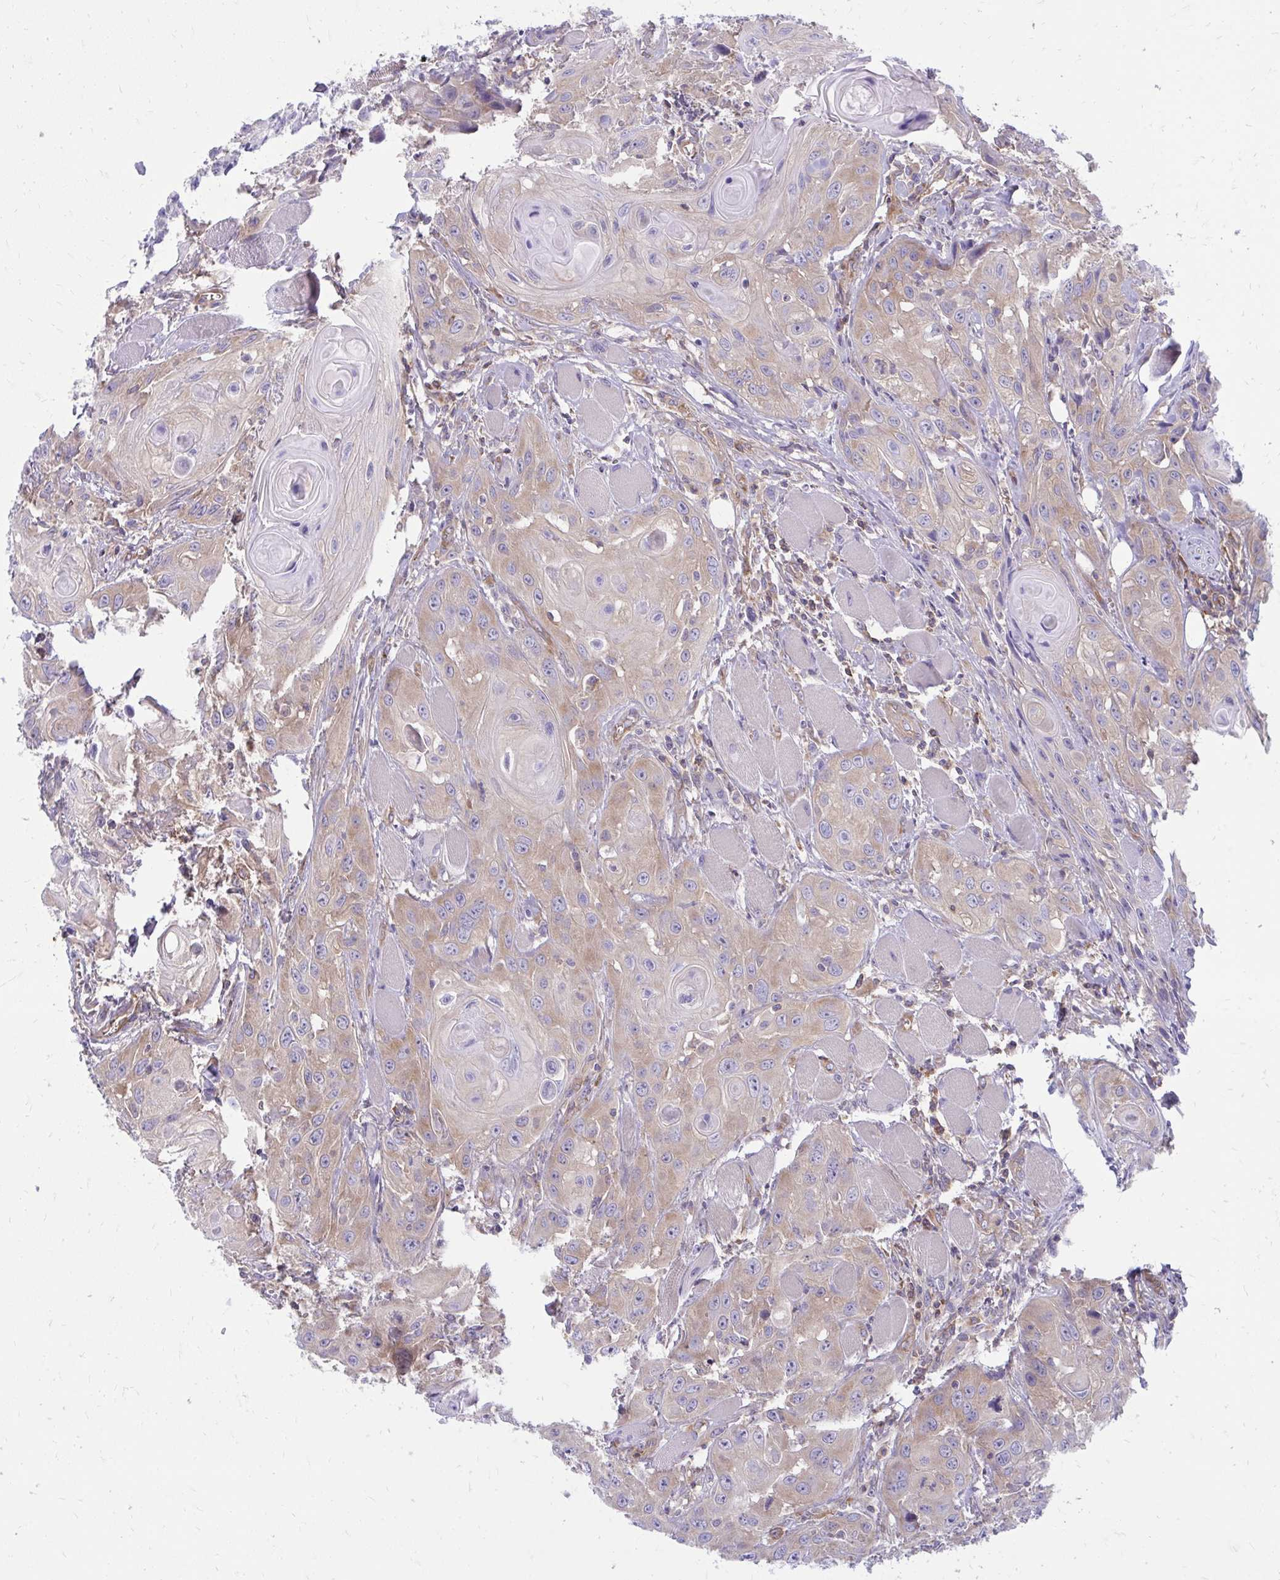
{"staining": {"intensity": "moderate", "quantity": "25%-75%", "location": "cytoplasmic/membranous"}, "tissue": "head and neck cancer", "cell_type": "Tumor cells", "image_type": "cancer", "snomed": [{"axis": "morphology", "description": "Squamous cell carcinoma, NOS"}, {"axis": "topography", "description": "Oral tissue"}, {"axis": "topography", "description": "Head-Neck"}], "caption": "Immunohistochemical staining of squamous cell carcinoma (head and neck) displays medium levels of moderate cytoplasmic/membranous protein expression in approximately 25%-75% of tumor cells.", "gene": "ASAP1", "patient": {"sex": "male", "age": 58}}